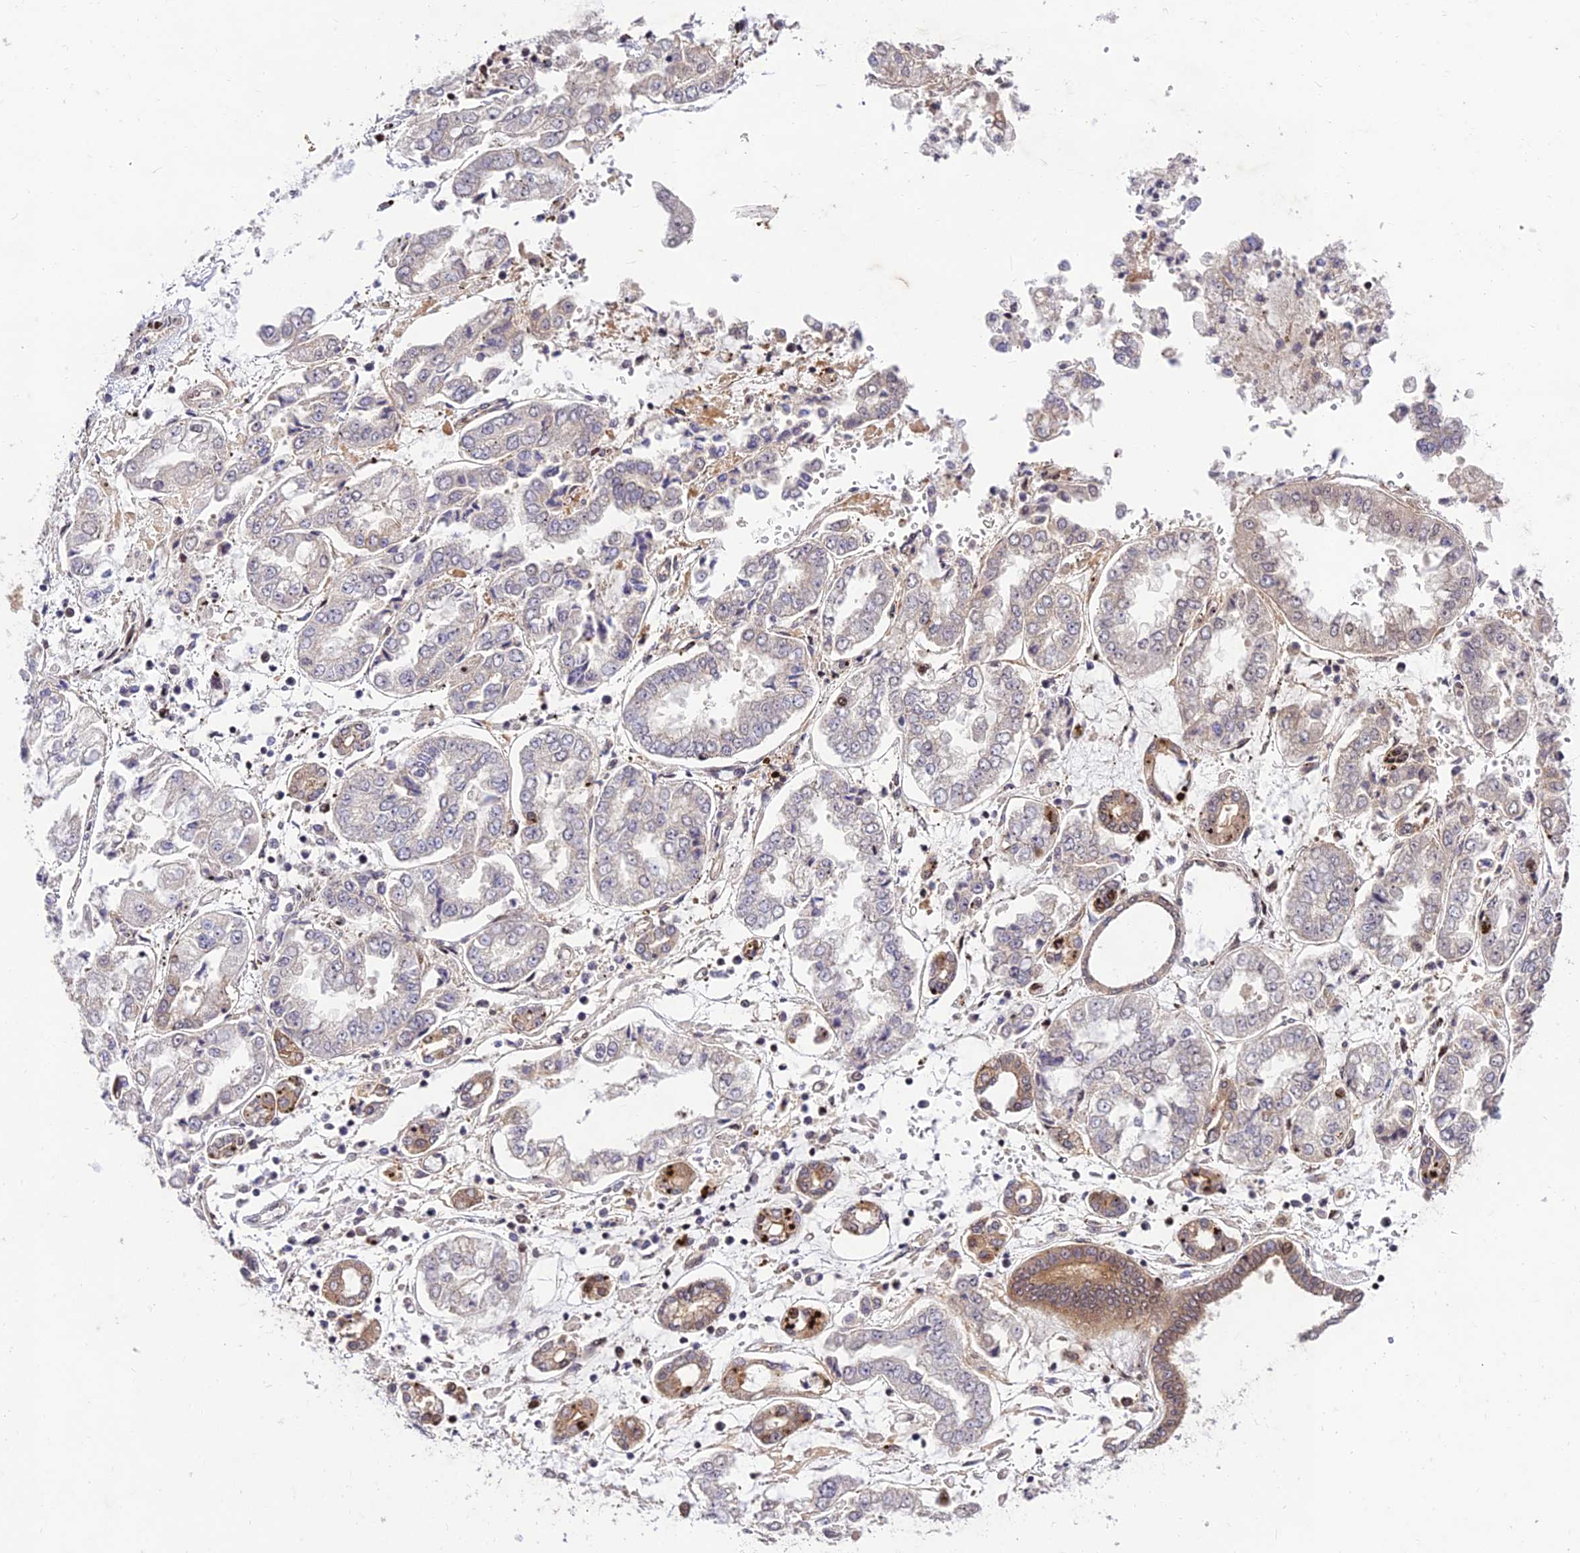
{"staining": {"intensity": "negative", "quantity": "none", "location": "none"}, "tissue": "stomach cancer", "cell_type": "Tumor cells", "image_type": "cancer", "snomed": [{"axis": "morphology", "description": "Adenocarcinoma, NOS"}, {"axis": "topography", "description": "Stomach"}], "caption": "Adenocarcinoma (stomach) was stained to show a protein in brown. There is no significant positivity in tumor cells.", "gene": "MKKS", "patient": {"sex": "male", "age": 76}}